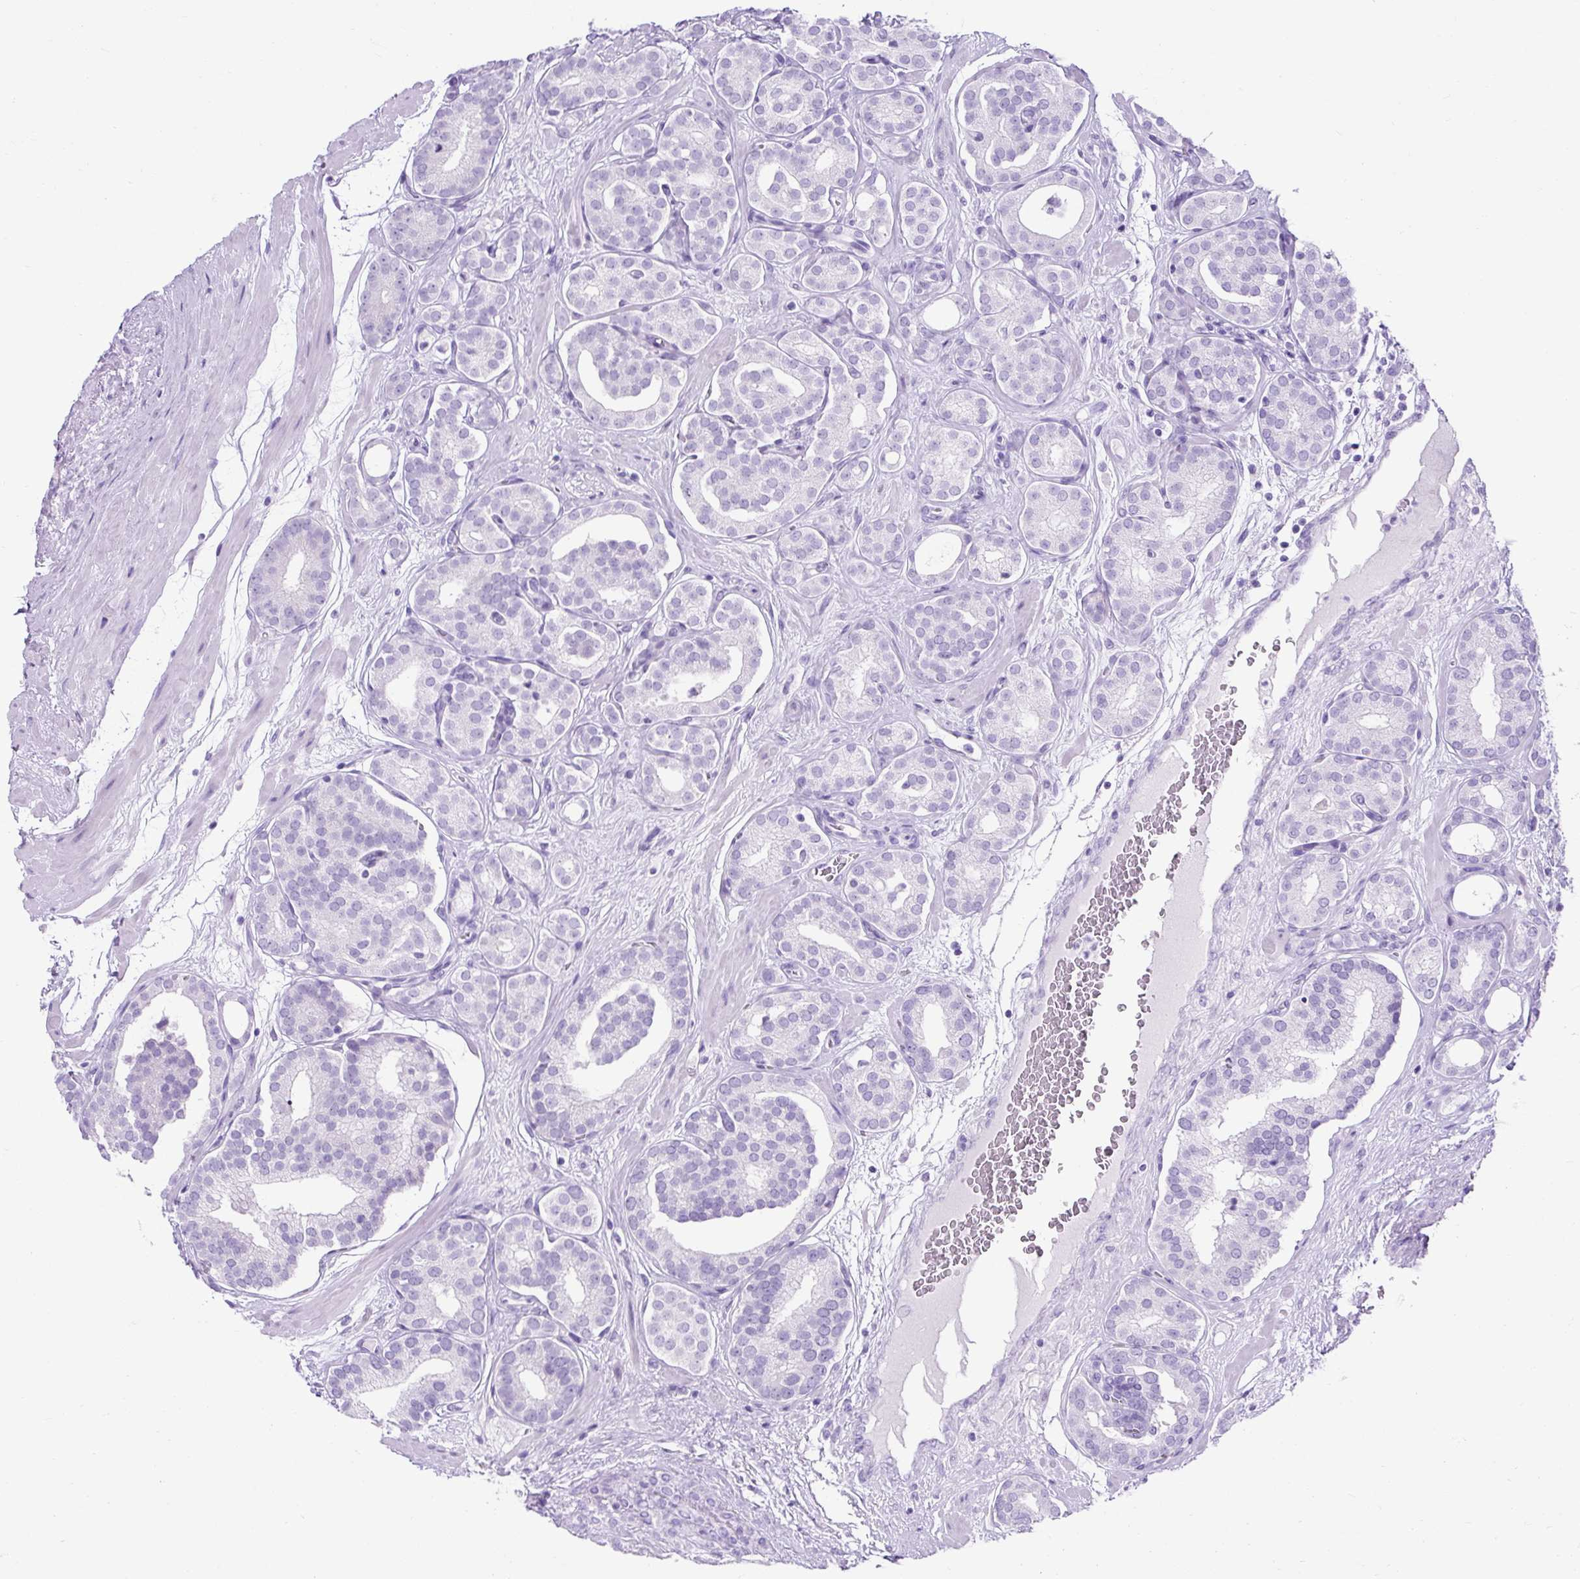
{"staining": {"intensity": "negative", "quantity": "none", "location": "none"}, "tissue": "prostate cancer", "cell_type": "Tumor cells", "image_type": "cancer", "snomed": [{"axis": "morphology", "description": "Adenocarcinoma, High grade"}, {"axis": "topography", "description": "Prostate"}], "caption": "This is an IHC micrograph of human prostate cancer. There is no staining in tumor cells.", "gene": "KRT12", "patient": {"sex": "male", "age": 66}}